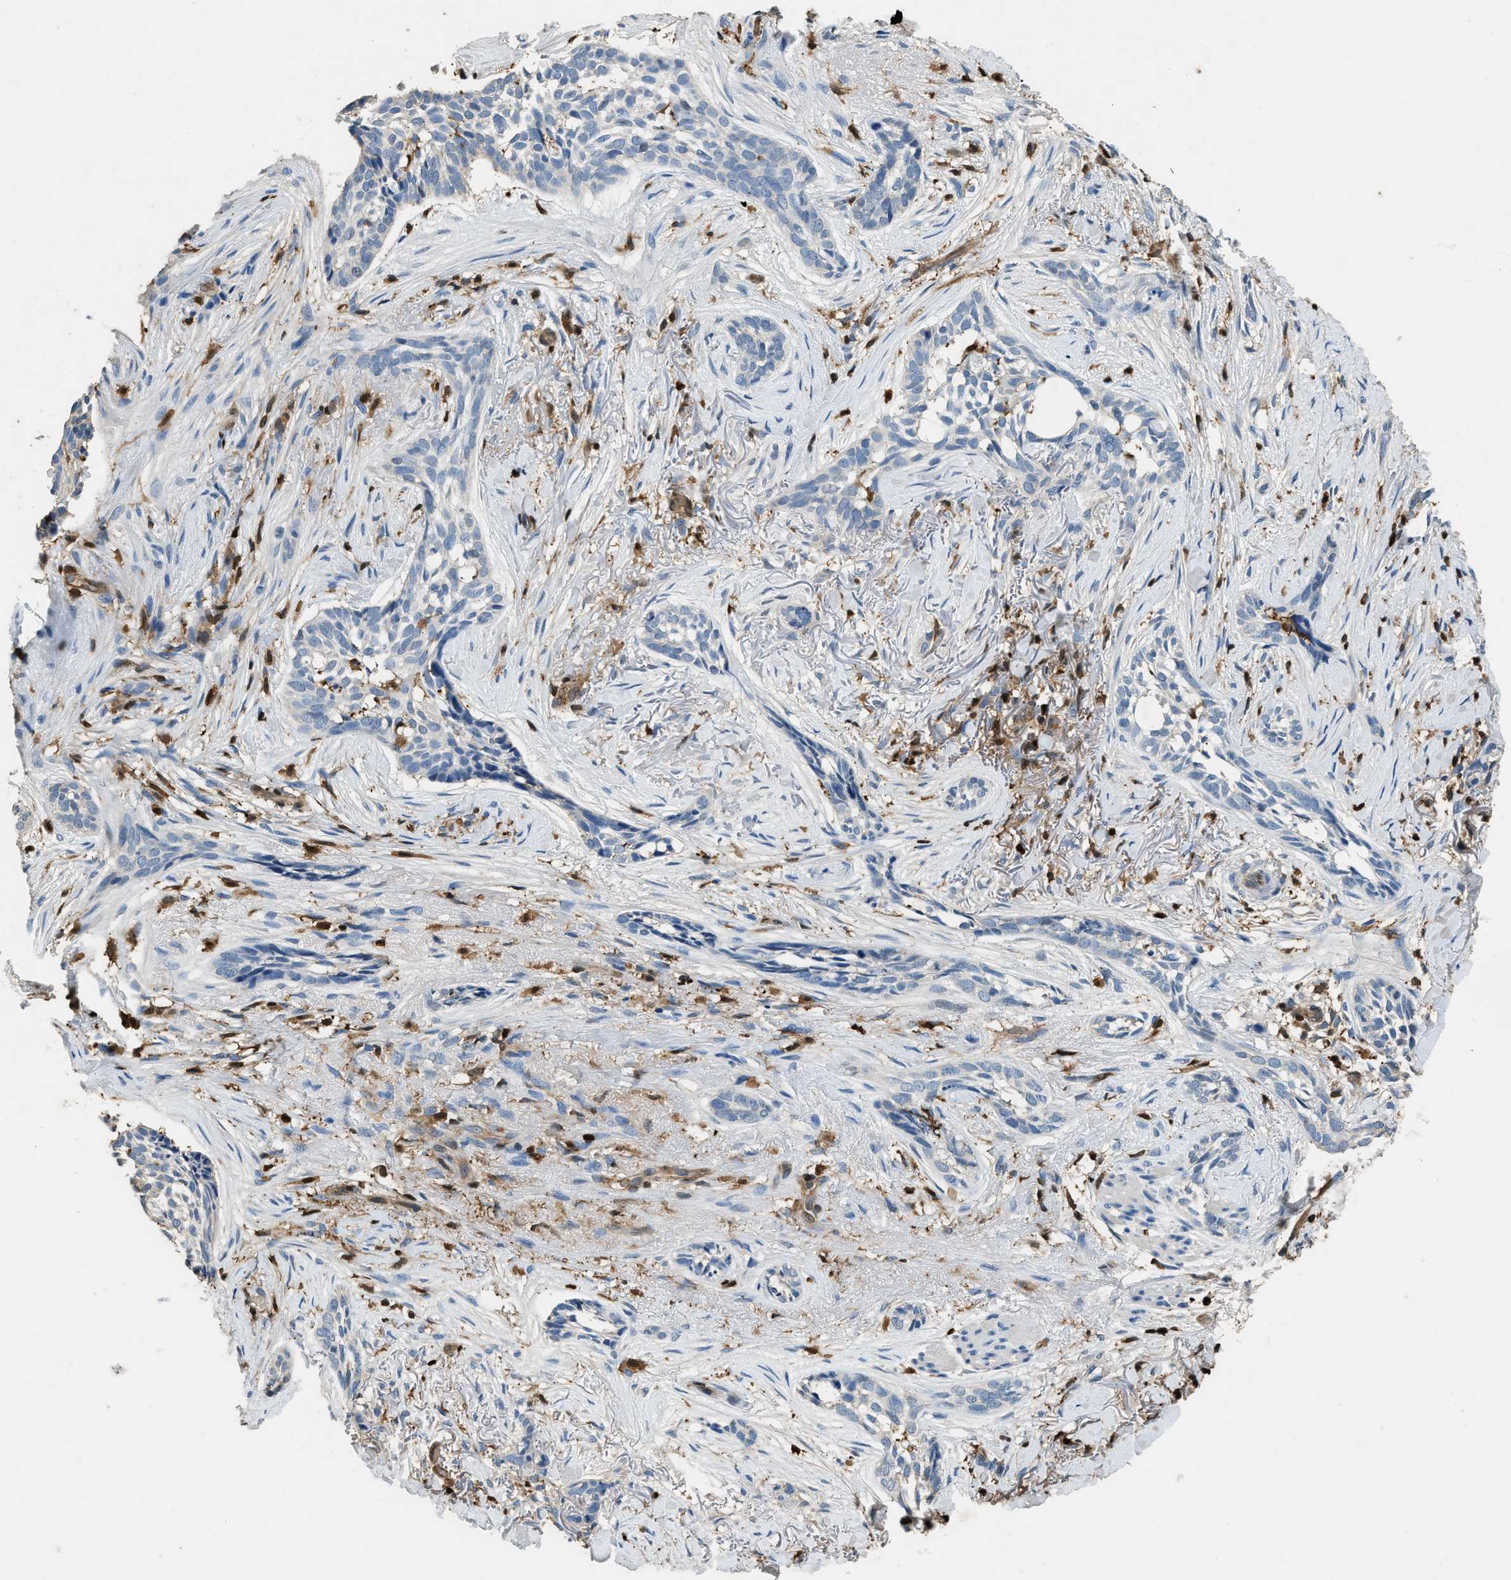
{"staining": {"intensity": "negative", "quantity": "none", "location": "none"}, "tissue": "skin cancer", "cell_type": "Tumor cells", "image_type": "cancer", "snomed": [{"axis": "morphology", "description": "Basal cell carcinoma"}, {"axis": "topography", "description": "Skin"}], "caption": "DAB immunohistochemical staining of human skin cancer (basal cell carcinoma) displays no significant positivity in tumor cells. (DAB immunohistochemistry (IHC) with hematoxylin counter stain).", "gene": "ARHGDIB", "patient": {"sex": "female", "age": 88}}